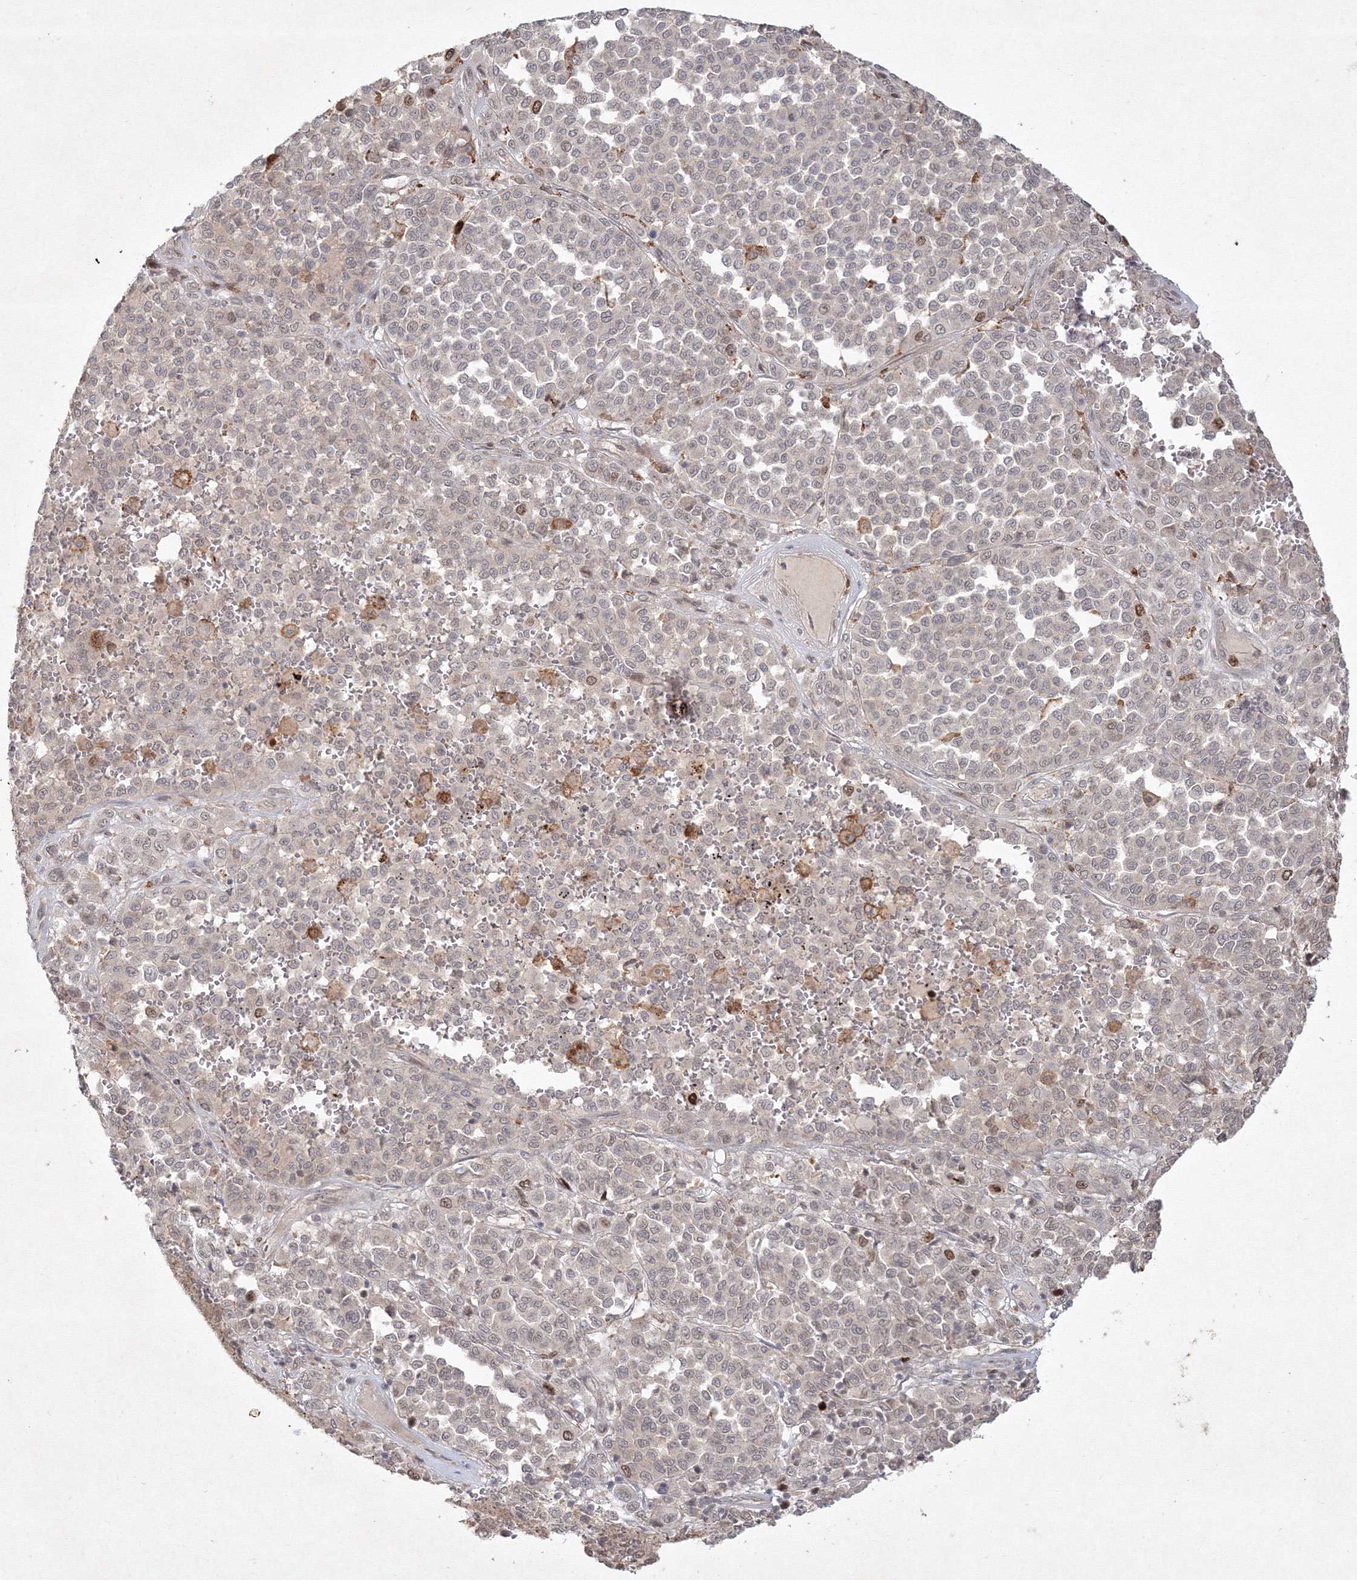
{"staining": {"intensity": "weak", "quantity": "<25%", "location": "nuclear"}, "tissue": "melanoma", "cell_type": "Tumor cells", "image_type": "cancer", "snomed": [{"axis": "morphology", "description": "Malignant melanoma, Metastatic site"}, {"axis": "topography", "description": "Pancreas"}], "caption": "This is an immunohistochemistry histopathology image of malignant melanoma (metastatic site). There is no expression in tumor cells.", "gene": "KIF20A", "patient": {"sex": "female", "age": 30}}